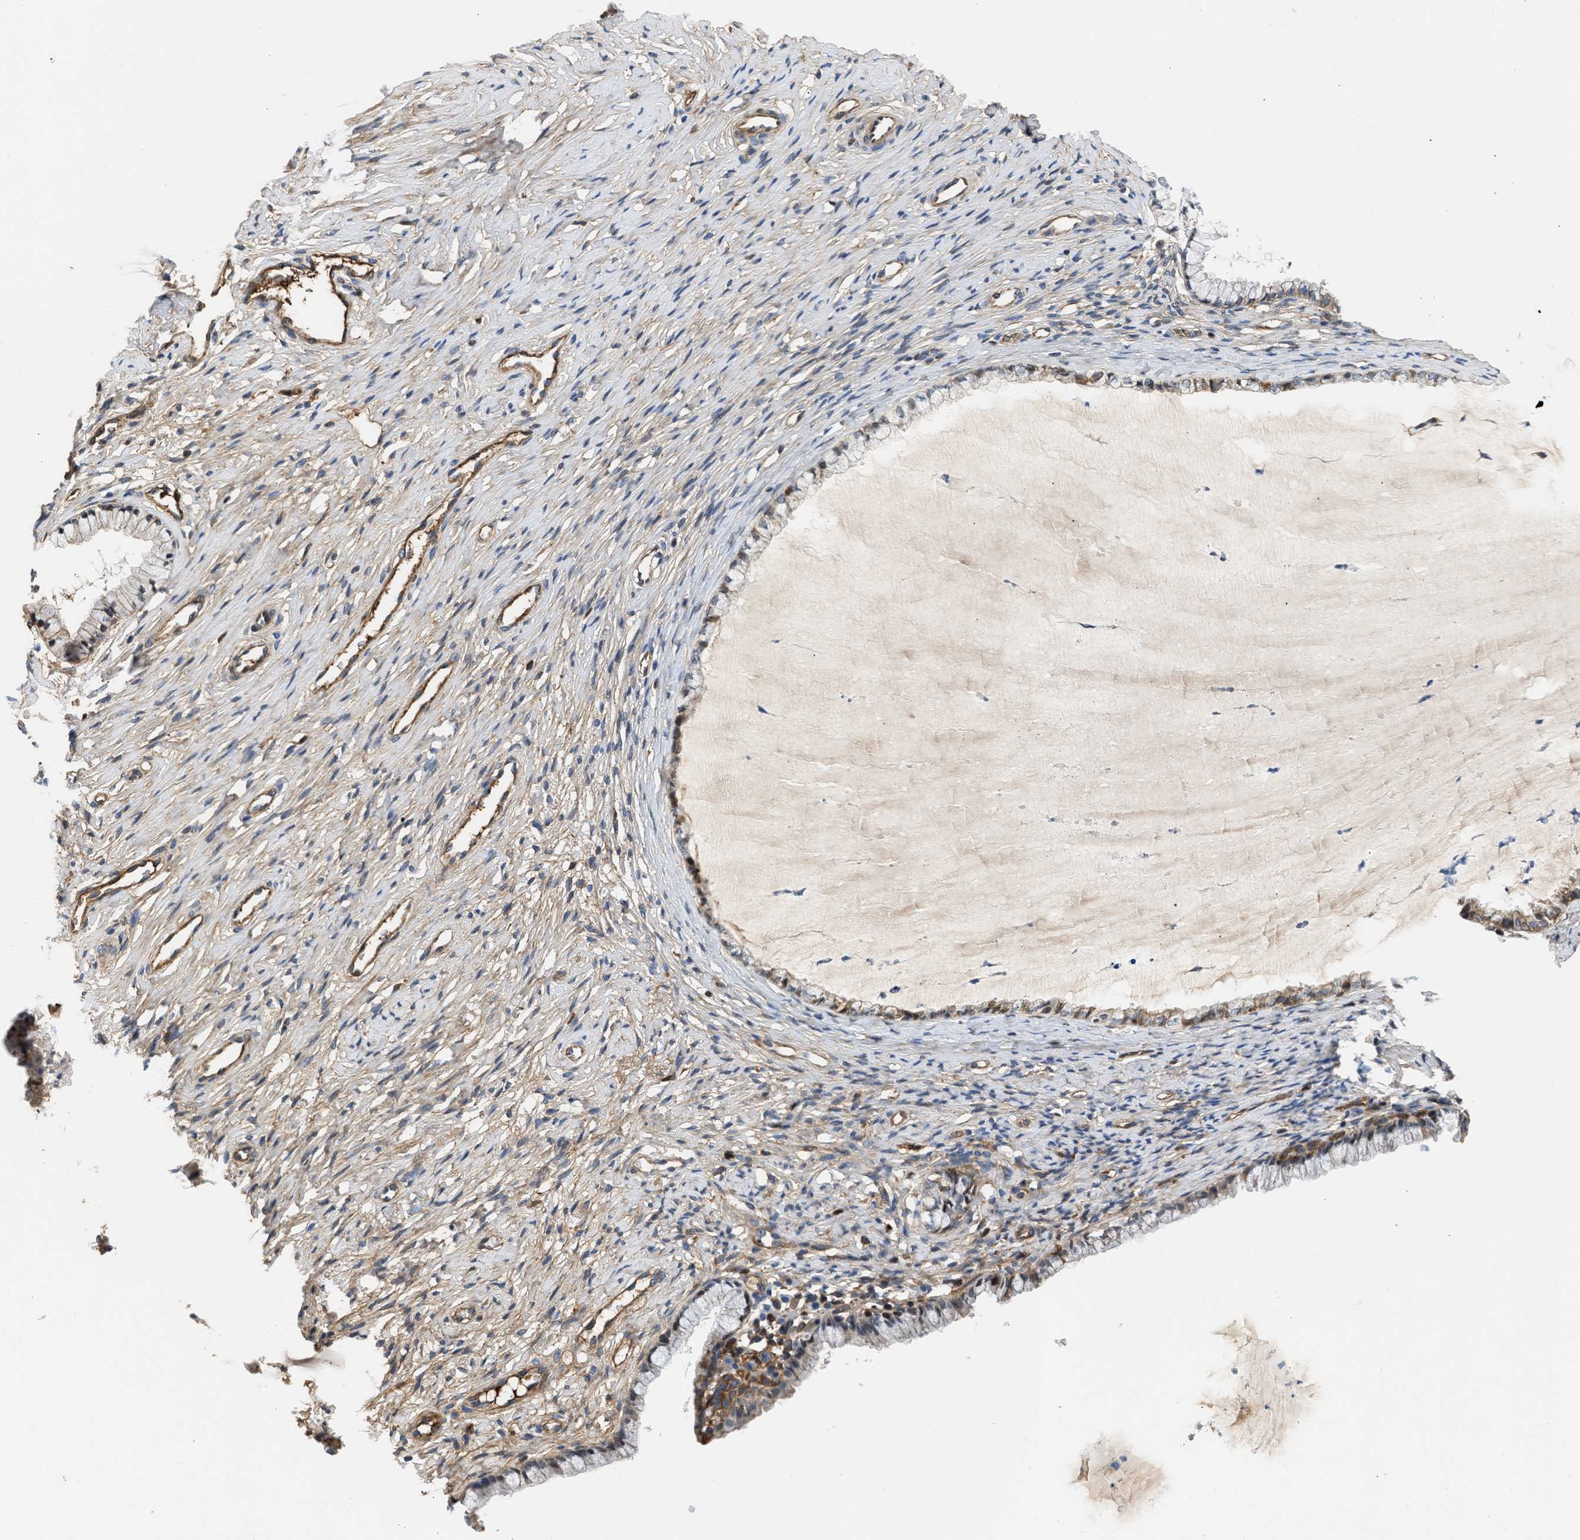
{"staining": {"intensity": "moderate", "quantity": "<25%", "location": "cytoplasmic/membranous,nuclear"}, "tissue": "cervix", "cell_type": "Glandular cells", "image_type": "normal", "snomed": [{"axis": "morphology", "description": "Normal tissue, NOS"}, {"axis": "topography", "description": "Cervix"}], "caption": "A high-resolution histopathology image shows immunohistochemistry (IHC) staining of unremarkable cervix, which demonstrates moderate cytoplasmic/membranous,nuclear staining in about <25% of glandular cells.", "gene": "MAS1L", "patient": {"sex": "female", "age": 77}}